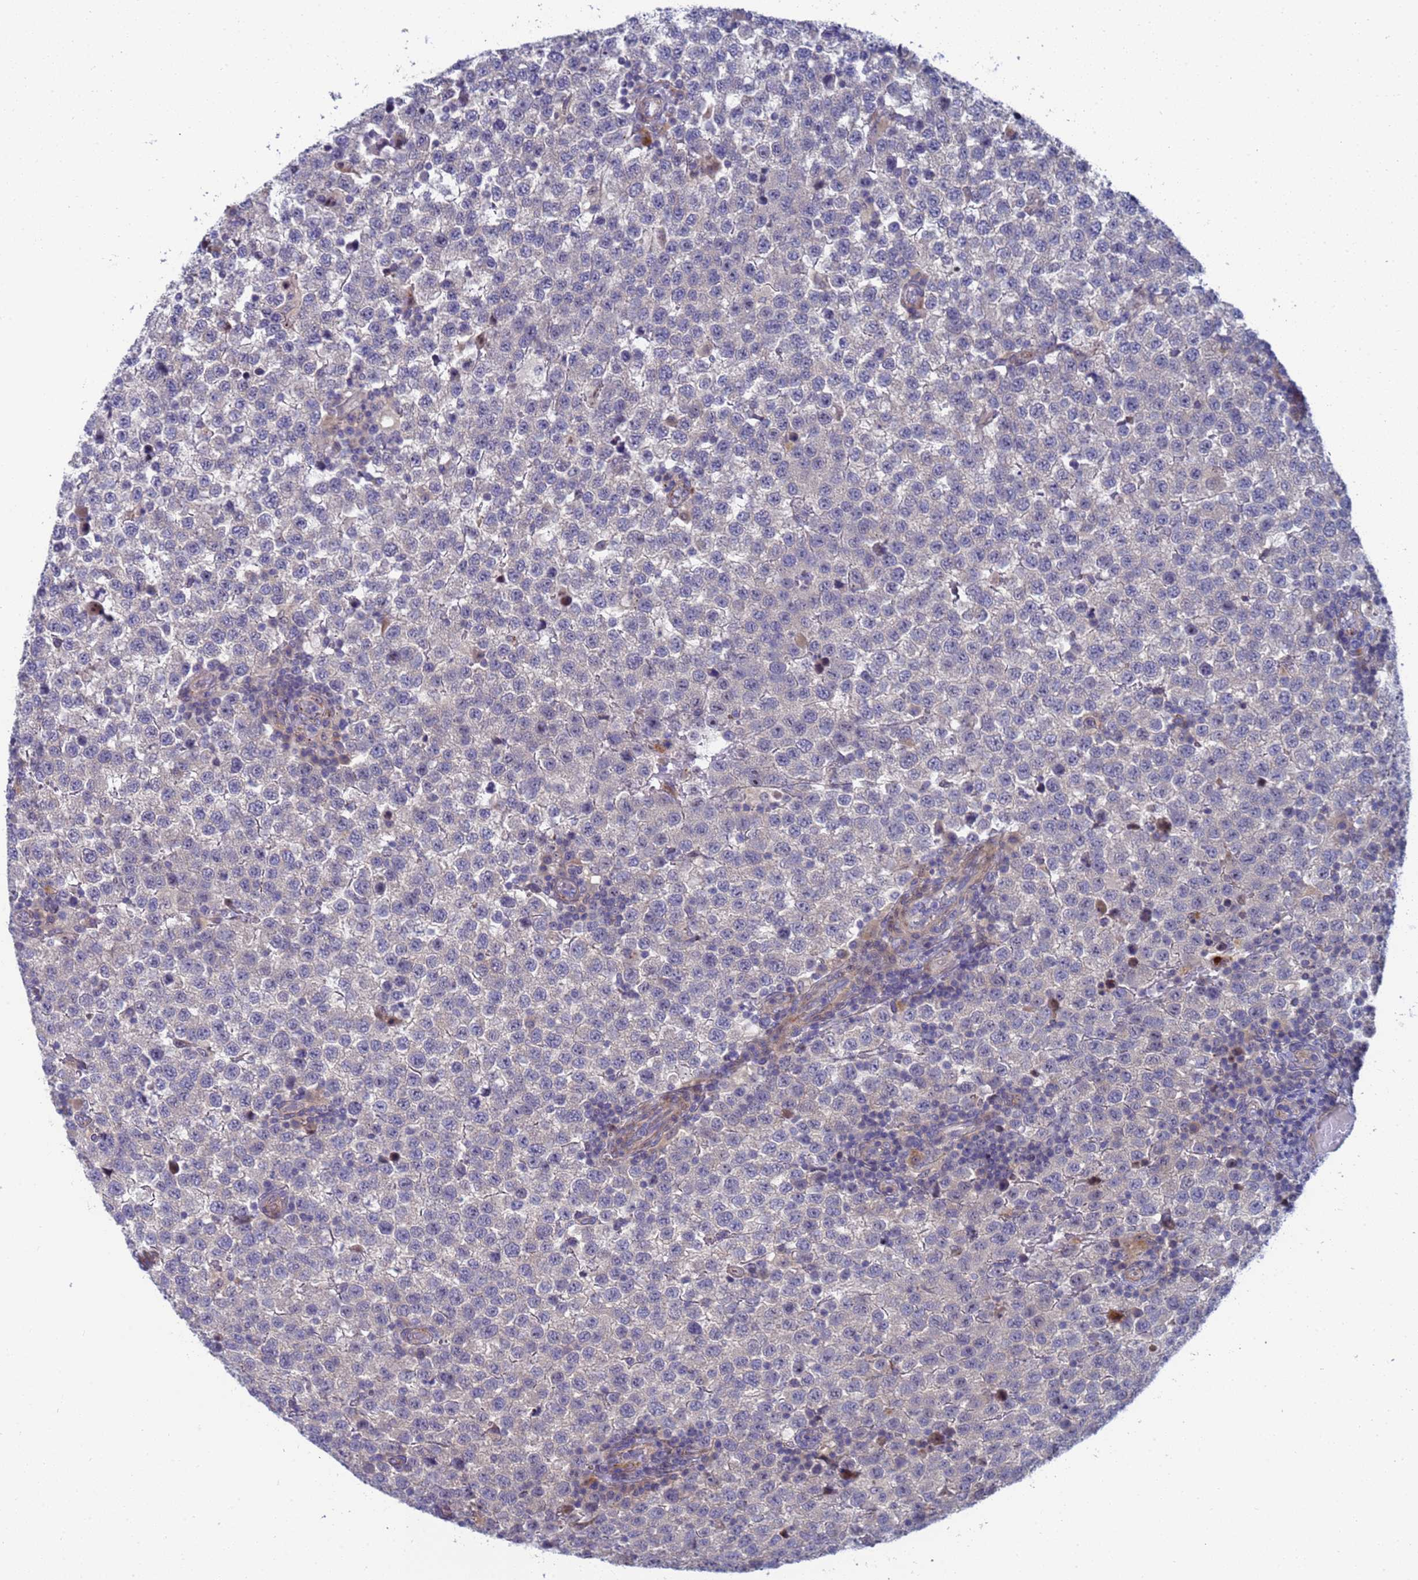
{"staining": {"intensity": "negative", "quantity": "none", "location": "none"}, "tissue": "testis cancer", "cell_type": "Tumor cells", "image_type": "cancer", "snomed": [{"axis": "morphology", "description": "Seminoma, NOS"}, {"axis": "topography", "description": "Testis"}], "caption": "Tumor cells show no significant protein staining in seminoma (testis).", "gene": "ENOSF1", "patient": {"sex": "male", "age": 34}}